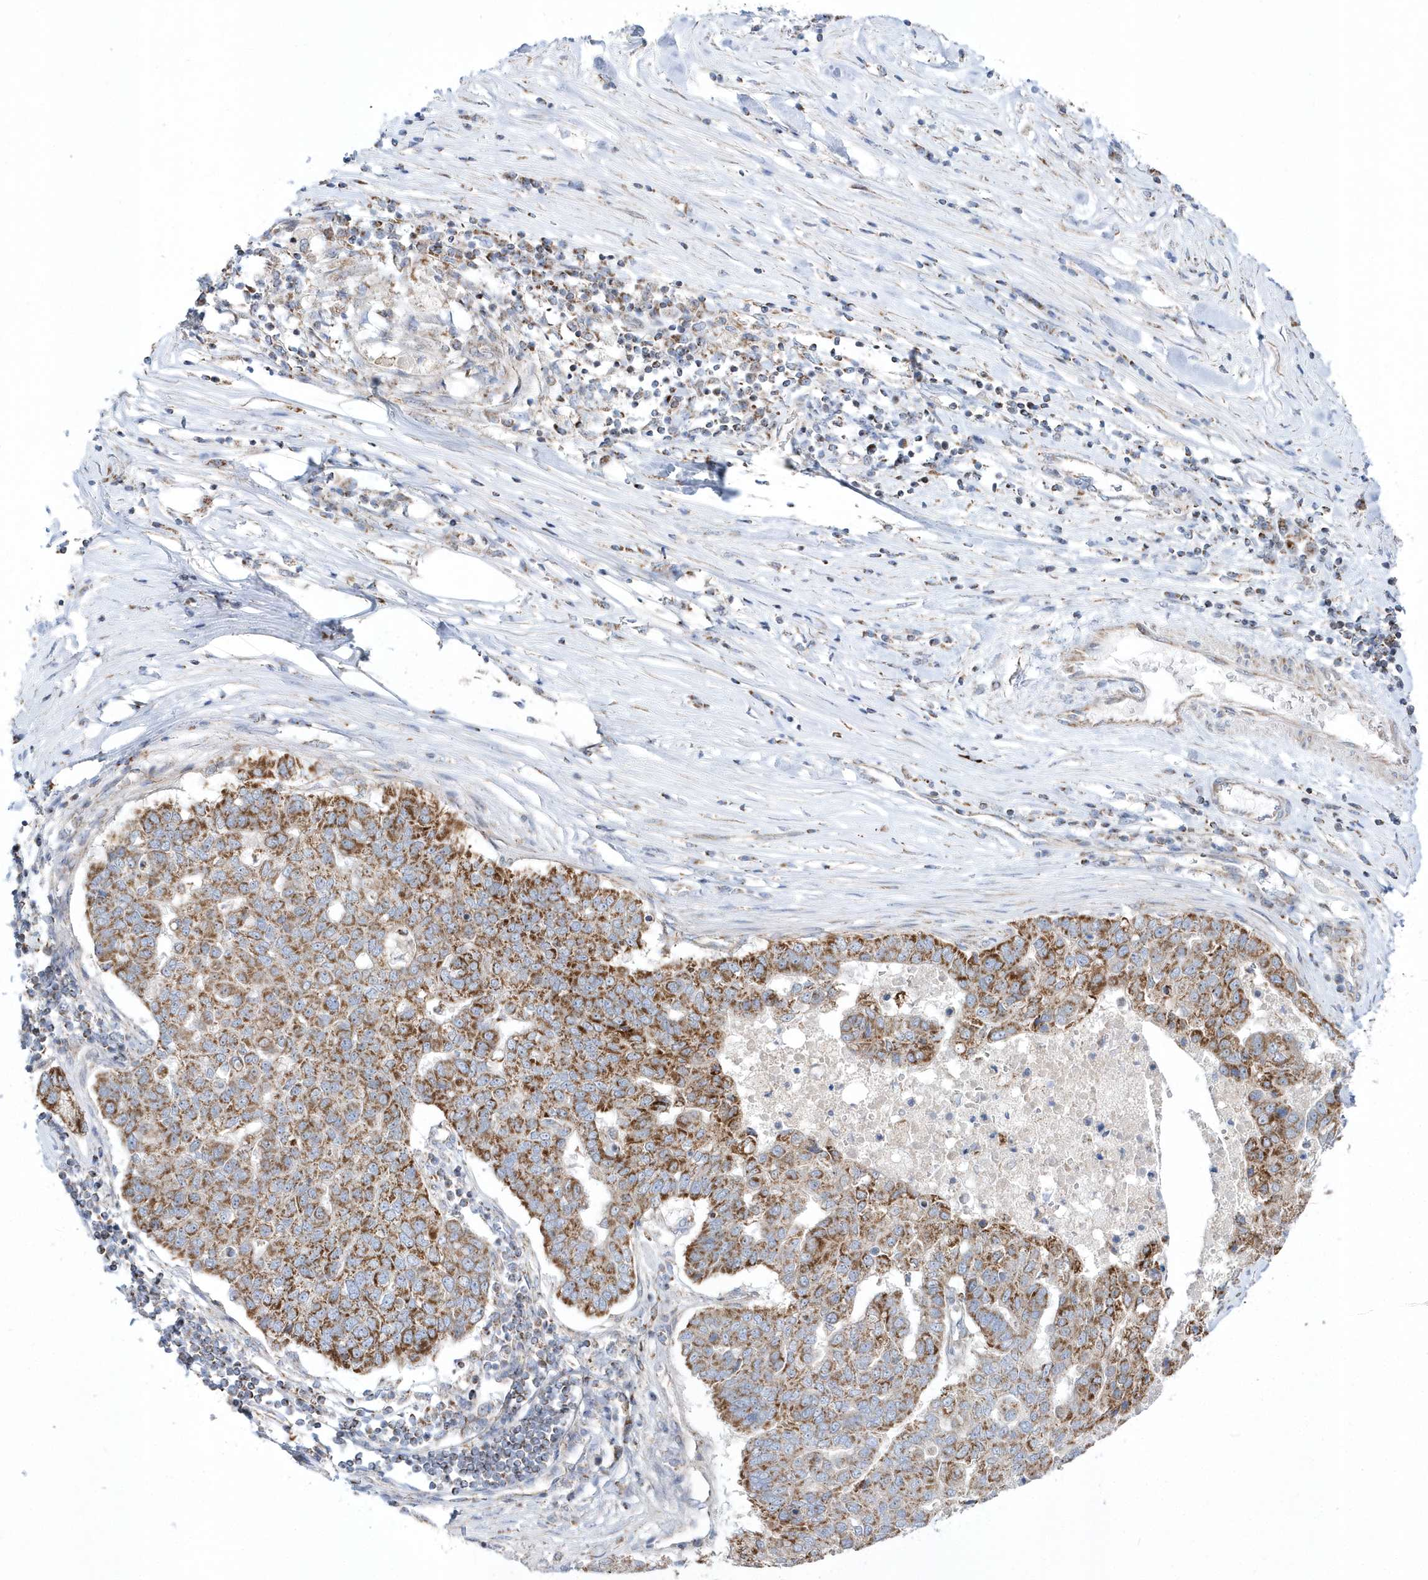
{"staining": {"intensity": "moderate", "quantity": ">75%", "location": "cytoplasmic/membranous"}, "tissue": "pancreatic cancer", "cell_type": "Tumor cells", "image_type": "cancer", "snomed": [{"axis": "morphology", "description": "Adenocarcinoma, NOS"}, {"axis": "topography", "description": "Pancreas"}], "caption": "Protein expression by immunohistochemistry shows moderate cytoplasmic/membranous expression in approximately >75% of tumor cells in pancreatic cancer.", "gene": "OPA1", "patient": {"sex": "female", "age": 61}}